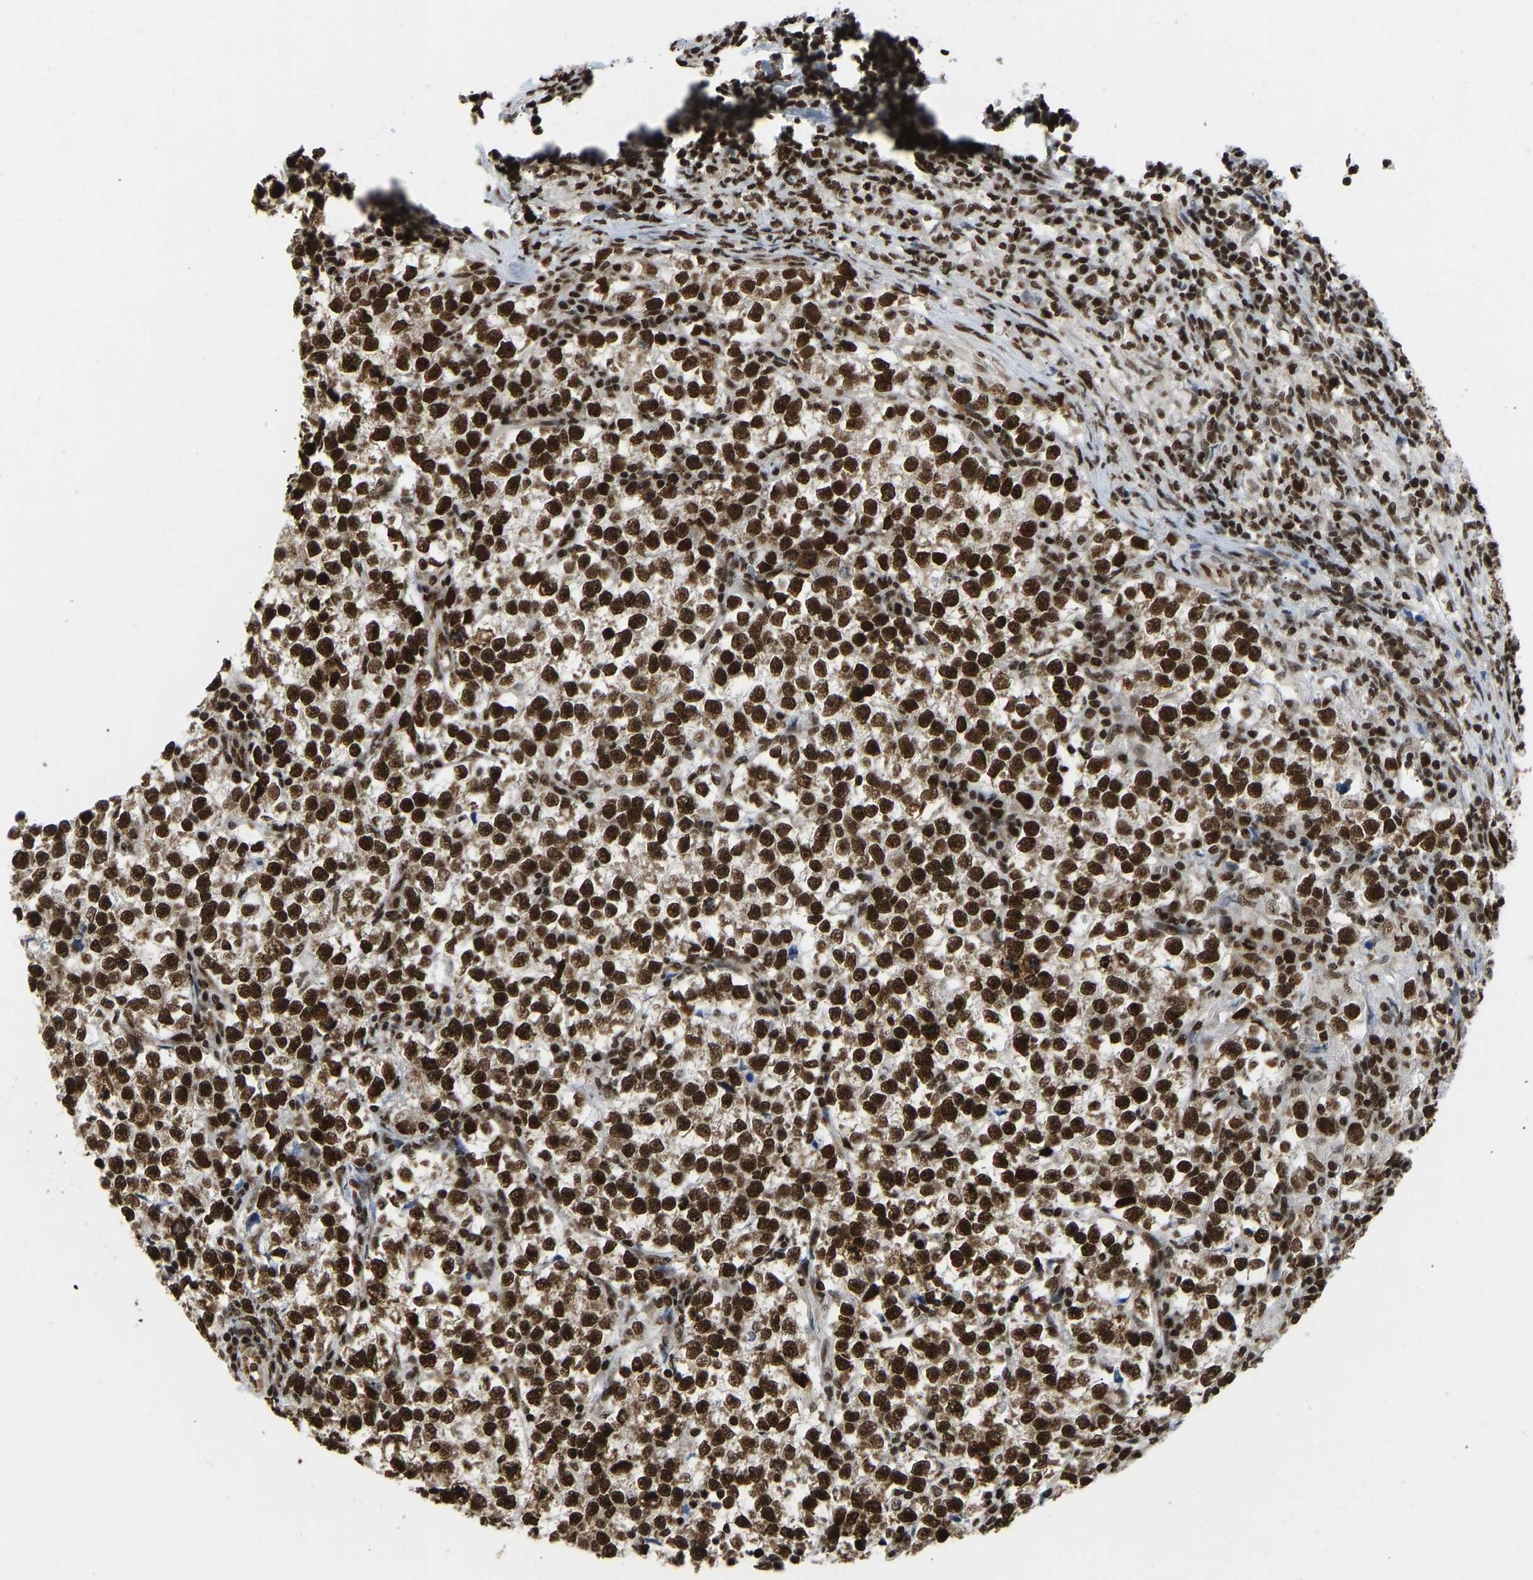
{"staining": {"intensity": "strong", "quantity": ">75%", "location": "nuclear"}, "tissue": "testis cancer", "cell_type": "Tumor cells", "image_type": "cancer", "snomed": [{"axis": "morphology", "description": "Normal tissue, NOS"}, {"axis": "morphology", "description": "Seminoma, NOS"}, {"axis": "topography", "description": "Testis"}], "caption": "Immunohistochemical staining of human testis seminoma shows strong nuclear protein positivity in about >75% of tumor cells.", "gene": "ZSCAN20", "patient": {"sex": "male", "age": 43}}